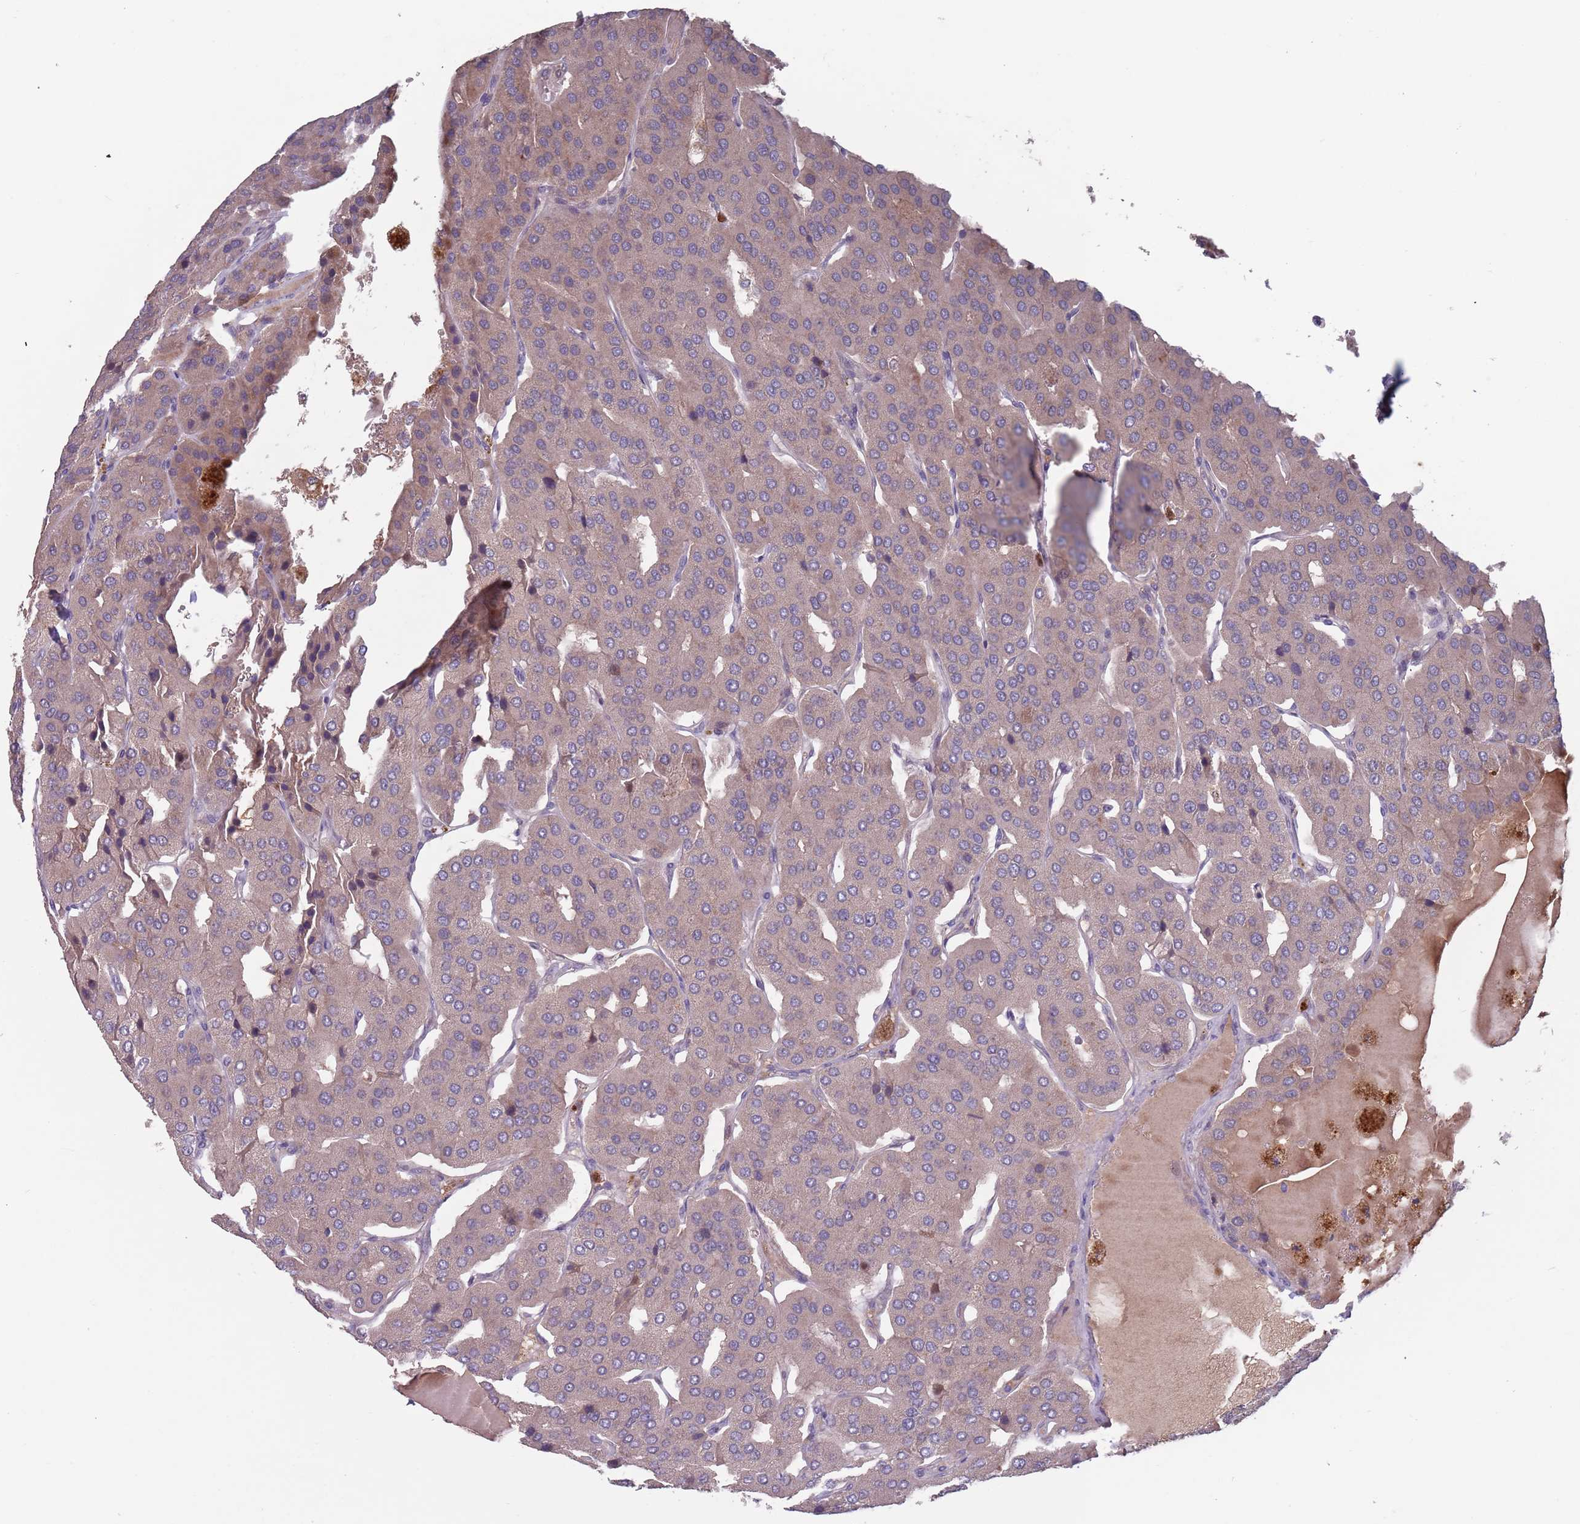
{"staining": {"intensity": "negative", "quantity": "none", "location": "none"}, "tissue": "parathyroid gland", "cell_type": "Glandular cells", "image_type": "normal", "snomed": [{"axis": "morphology", "description": "Normal tissue, NOS"}, {"axis": "morphology", "description": "Adenoma, NOS"}, {"axis": "topography", "description": "Parathyroid gland"}], "caption": "Immunohistochemistry of benign human parathyroid gland reveals no expression in glandular cells.", "gene": "TYW1B", "patient": {"sex": "female", "age": 86}}